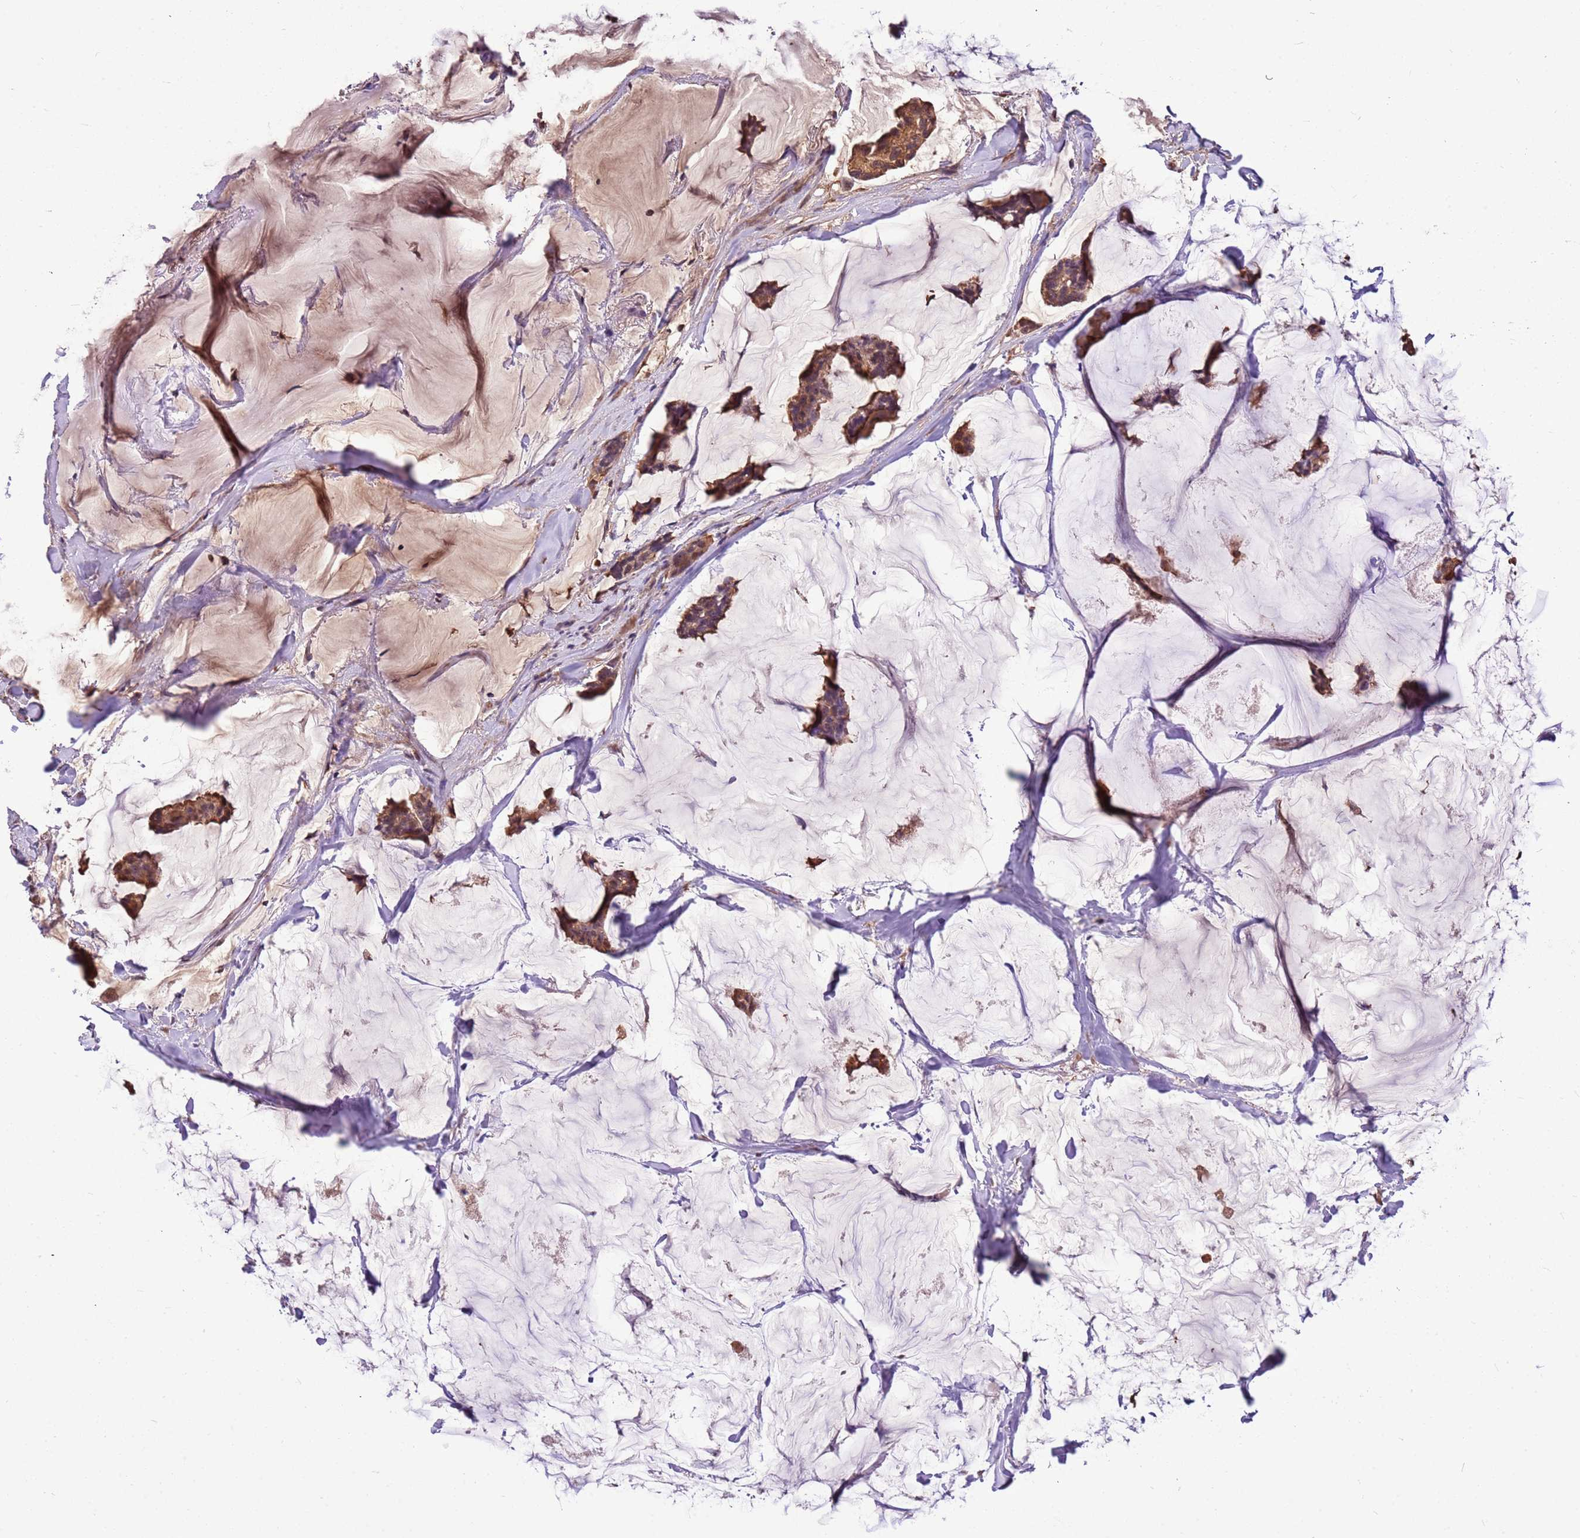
{"staining": {"intensity": "moderate", "quantity": ">75%", "location": "cytoplasmic/membranous"}, "tissue": "breast cancer", "cell_type": "Tumor cells", "image_type": "cancer", "snomed": [{"axis": "morphology", "description": "Duct carcinoma"}, {"axis": "topography", "description": "Breast"}], "caption": "Immunohistochemical staining of breast cancer reveals medium levels of moderate cytoplasmic/membranous protein expression in about >75% of tumor cells.", "gene": "BBS5", "patient": {"sex": "female", "age": 93}}